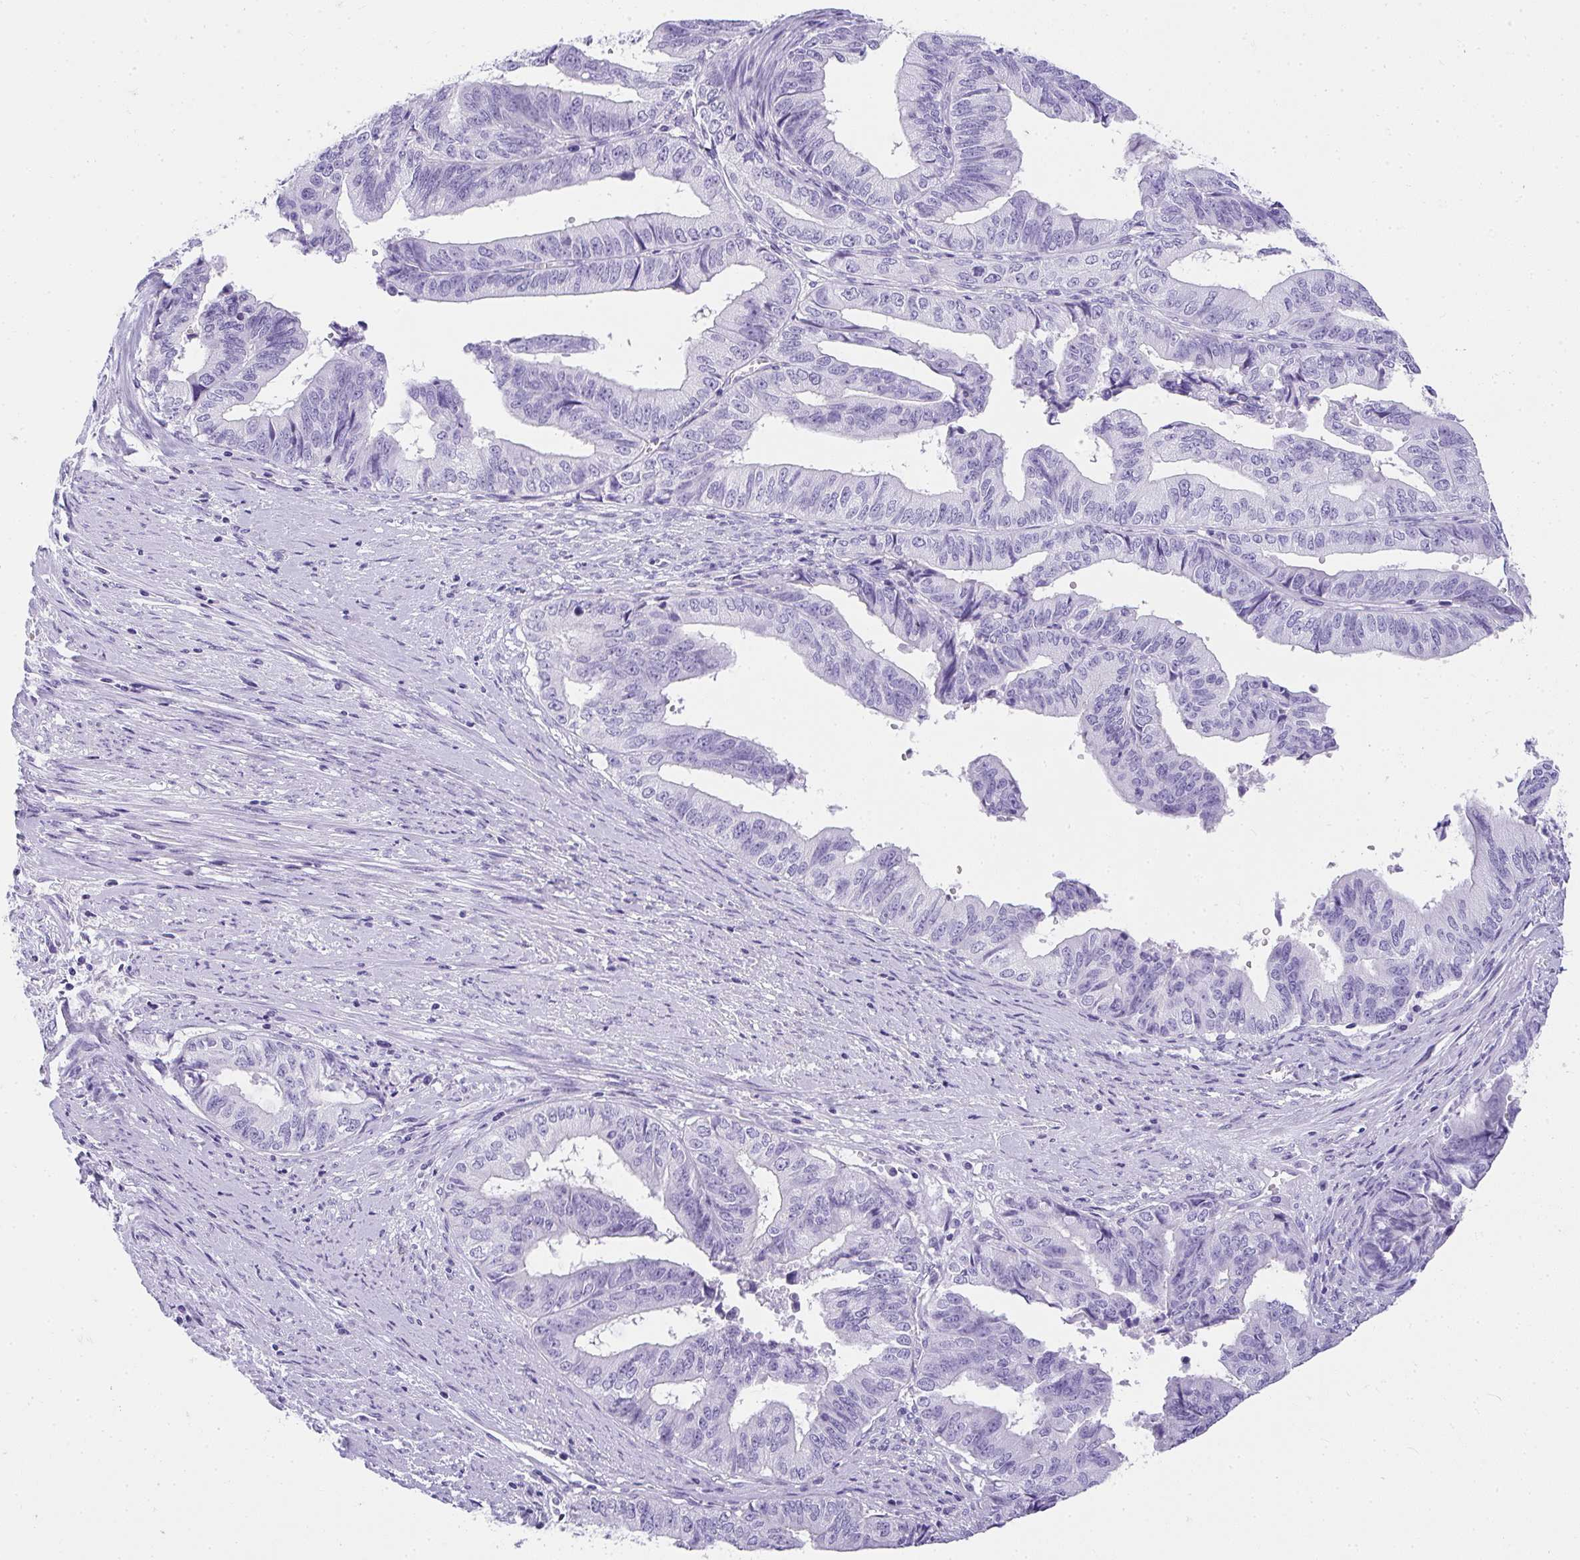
{"staining": {"intensity": "negative", "quantity": "none", "location": "none"}, "tissue": "endometrial cancer", "cell_type": "Tumor cells", "image_type": "cancer", "snomed": [{"axis": "morphology", "description": "Adenocarcinoma, NOS"}, {"axis": "topography", "description": "Endometrium"}], "caption": "Immunohistochemistry (IHC) of endometrial cancer (adenocarcinoma) demonstrates no positivity in tumor cells. (DAB immunohistochemistry (IHC), high magnification).", "gene": "AVIL", "patient": {"sex": "female", "age": 65}}